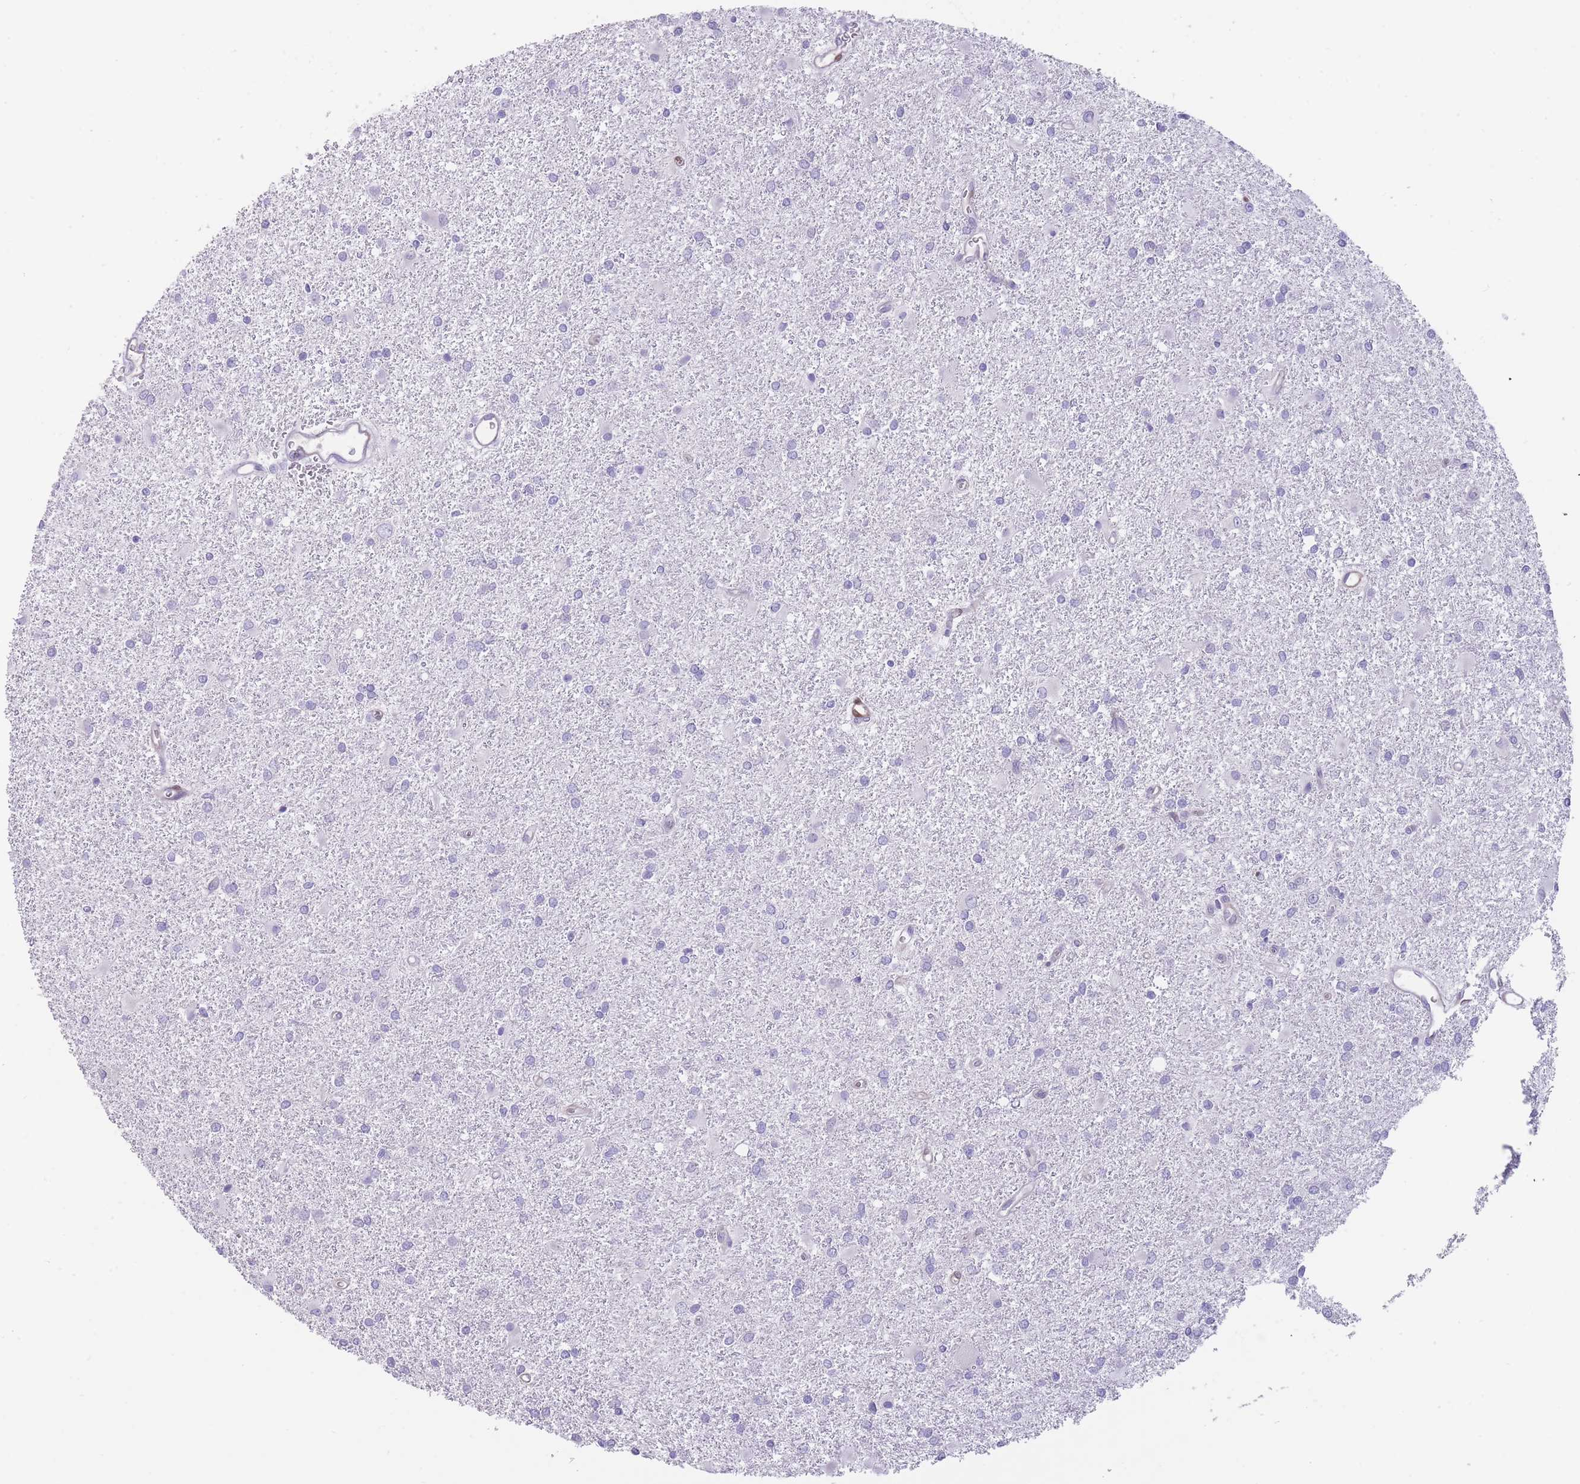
{"staining": {"intensity": "negative", "quantity": "none", "location": "none"}, "tissue": "glioma", "cell_type": "Tumor cells", "image_type": "cancer", "snomed": [{"axis": "morphology", "description": "Glioma, malignant, High grade"}, {"axis": "topography", "description": "Brain"}], "caption": "Malignant glioma (high-grade) was stained to show a protein in brown. There is no significant positivity in tumor cells.", "gene": "OR11H12", "patient": {"sex": "female", "age": 50}}